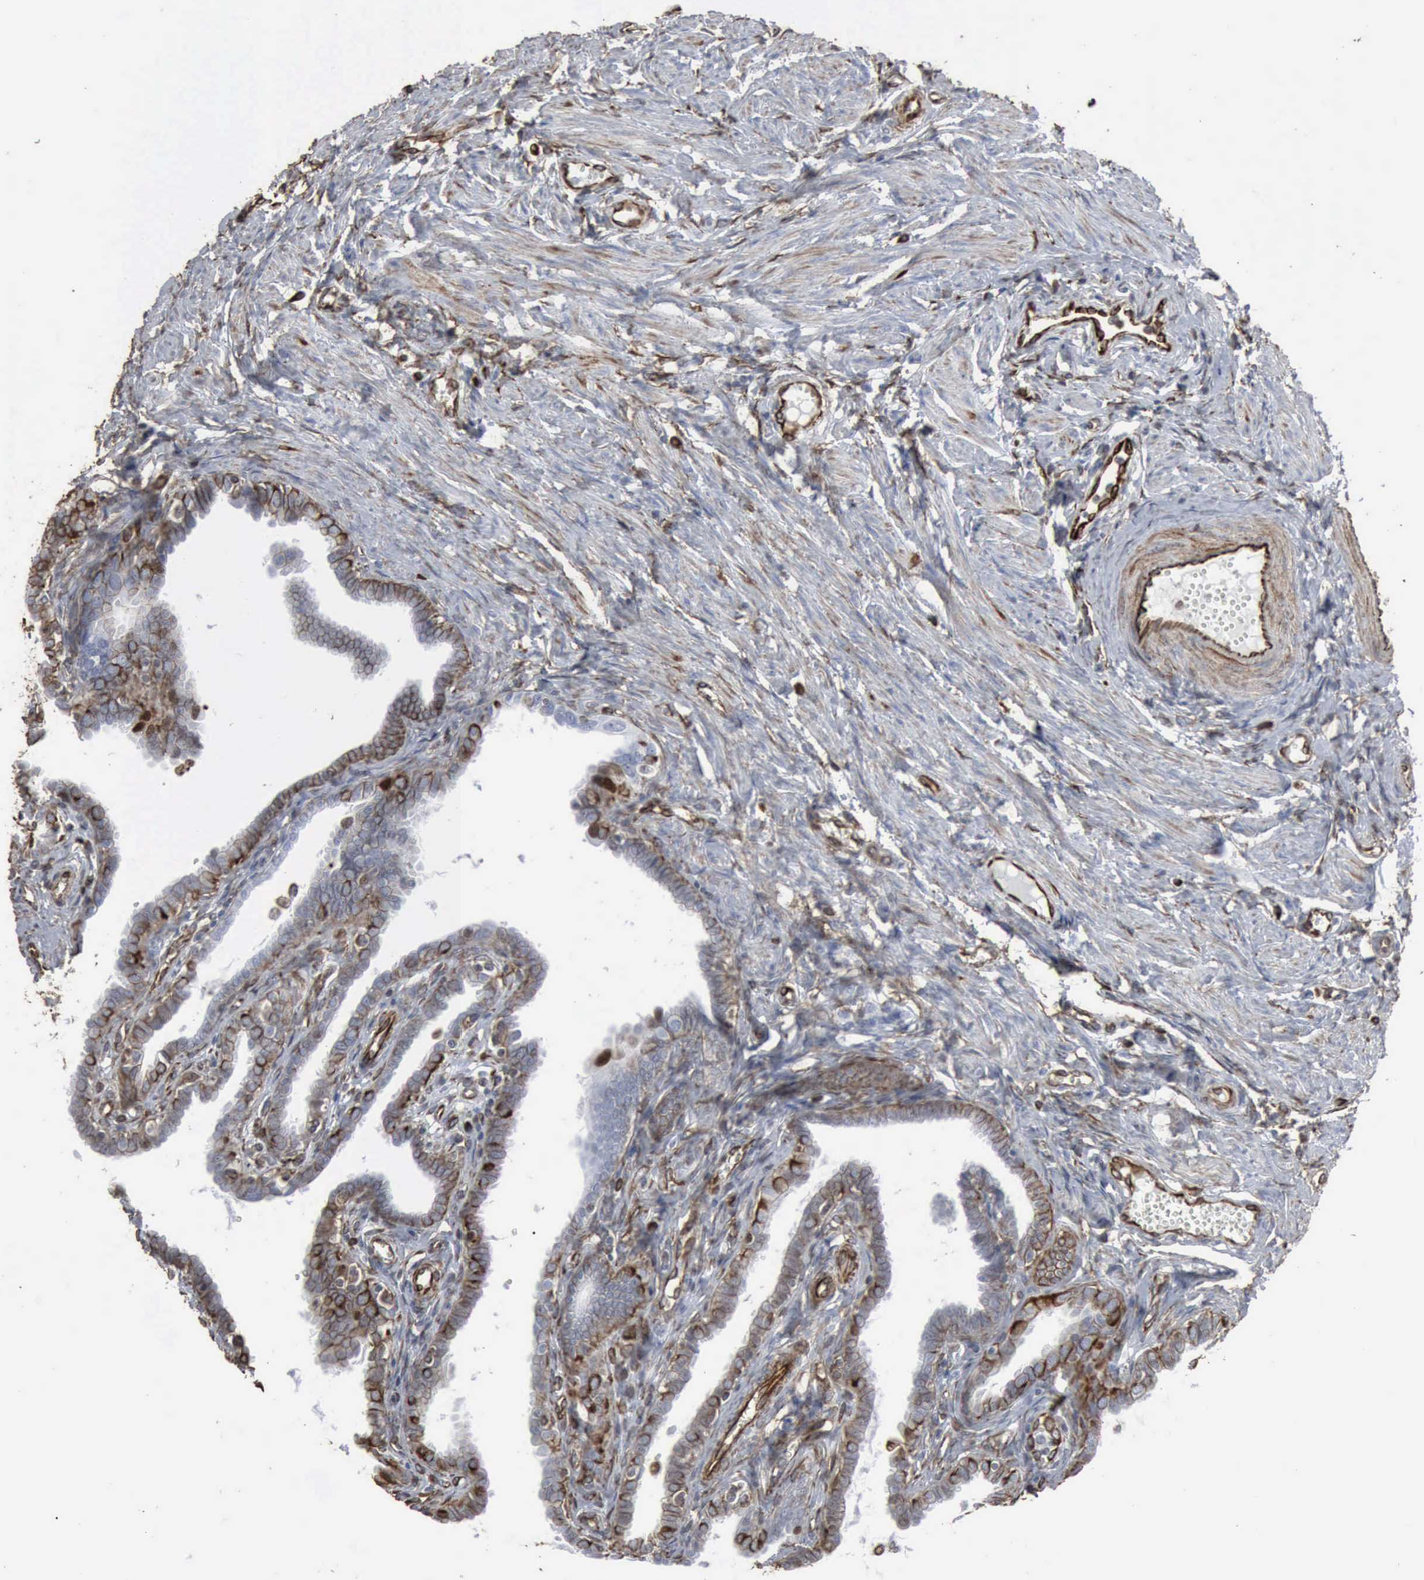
{"staining": {"intensity": "moderate", "quantity": ">75%", "location": "cytoplasmic/membranous"}, "tissue": "fallopian tube", "cell_type": "Glandular cells", "image_type": "normal", "snomed": [{"axis": "morphology", "description": "Normal tissue, NOS"}, {"axis": "topography", "description": "Fallopian tube"}], "caption": "IHC (DAB (3,3'-diaminobenzidine)) staining of unremarkable fallopian tube reveals moderate cytoplasmic/membranous protein expression in approximately >75% of glandular cells.", "gene": "CCNE1", "patient": {"sex": "female", "age": 67}}